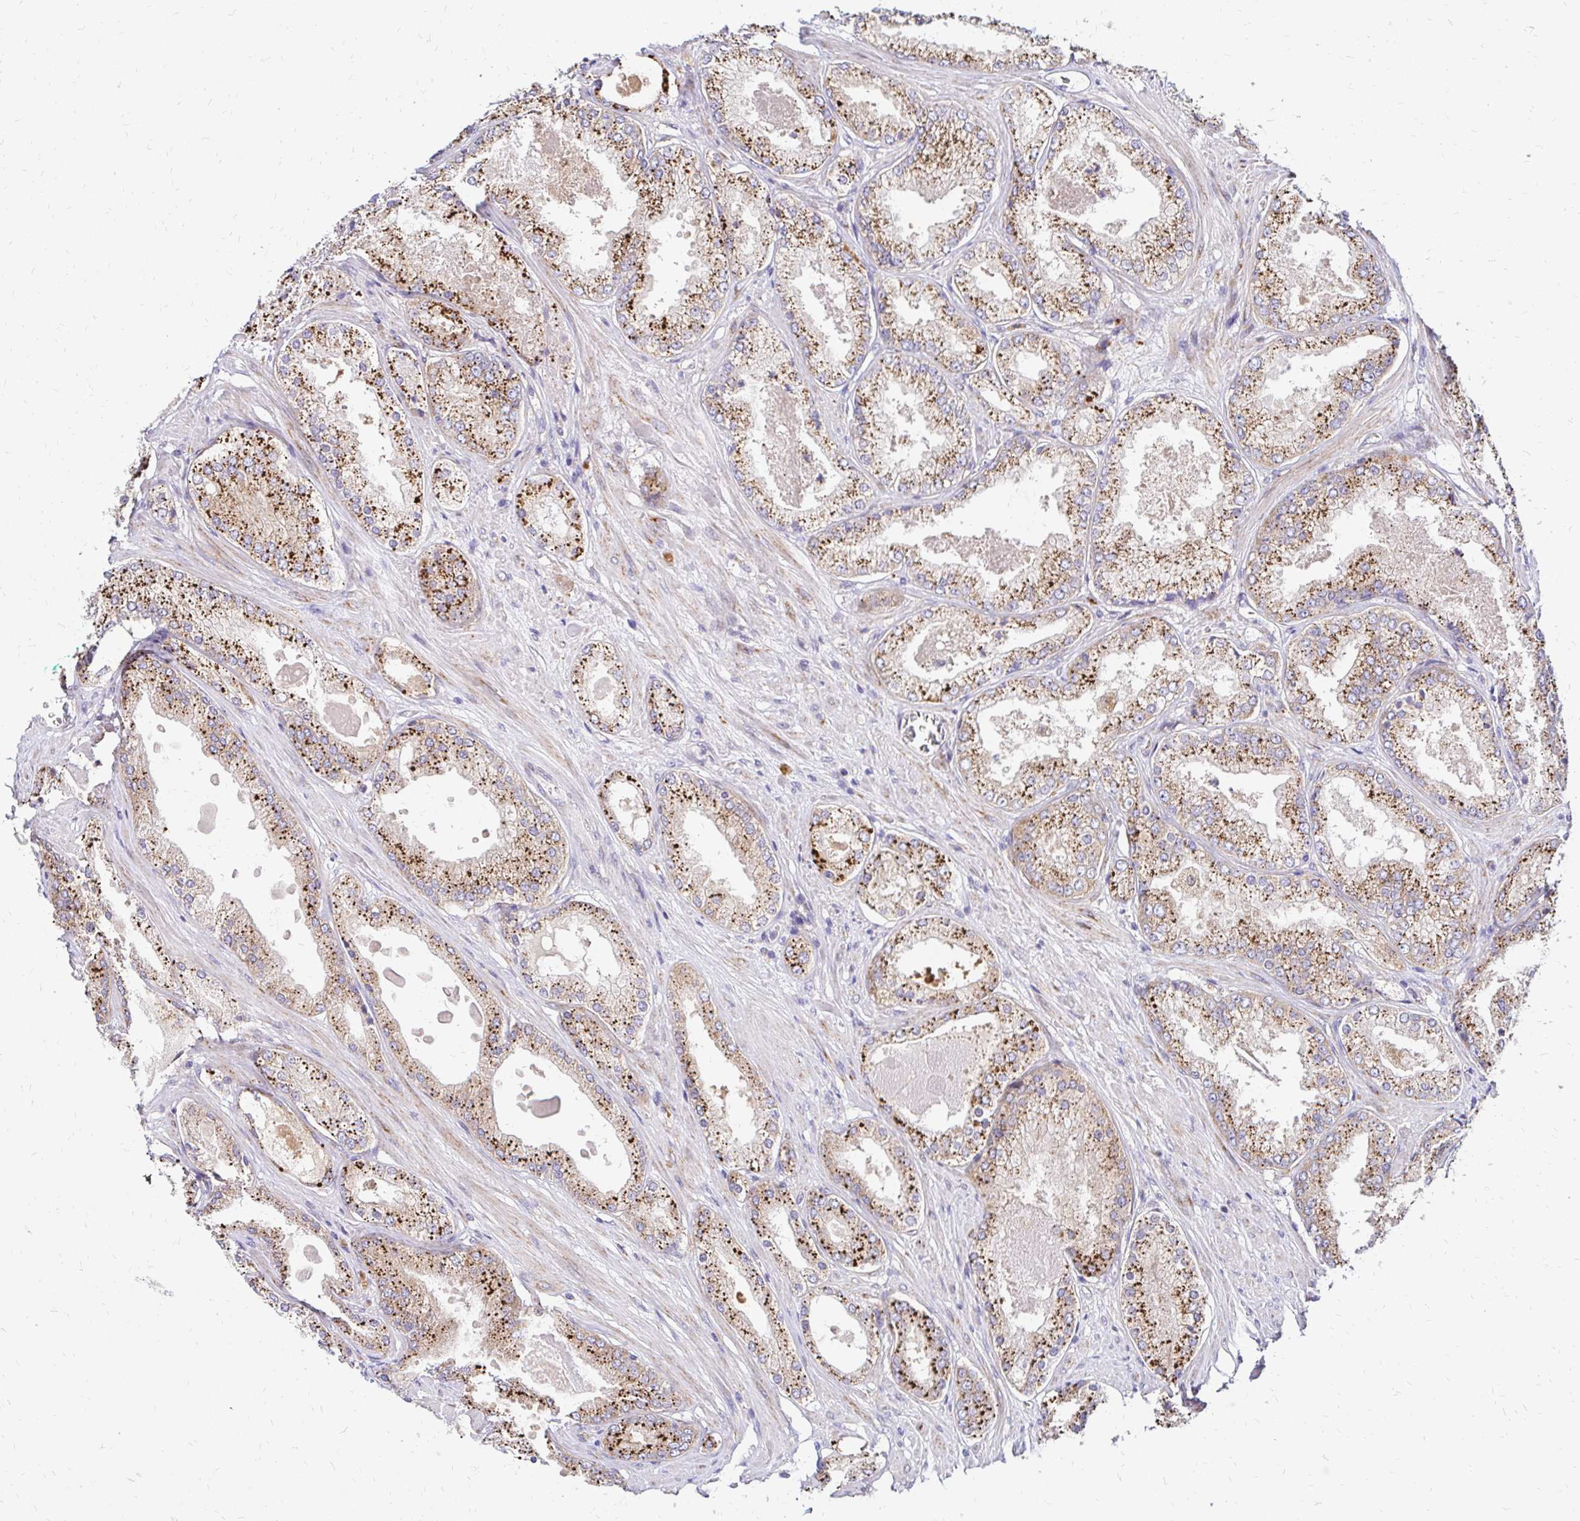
{"staining": {"intensity": "moderate", "quantity": ">75%", "location": "cytoplasmic/membranous"}, "tissue": "prostate cancer", "cell_type": "Tumor cells", "image_type": "cancer", "snomed": [{"axis": "morphology", "description": "Adenocarcinoma, Low grade"}, {"axis": "topography", "description": "Prostate"}], "caption": "Immunohistochemical staining of prostate cancer (low-grade adenocarcinoma) displays medium levels of moderate cytoplasmic/membranous protein positivity in approximately >75% of tumor cells.", "gene": "IDUA", "patient": {"sex": "male", "age": 68}}